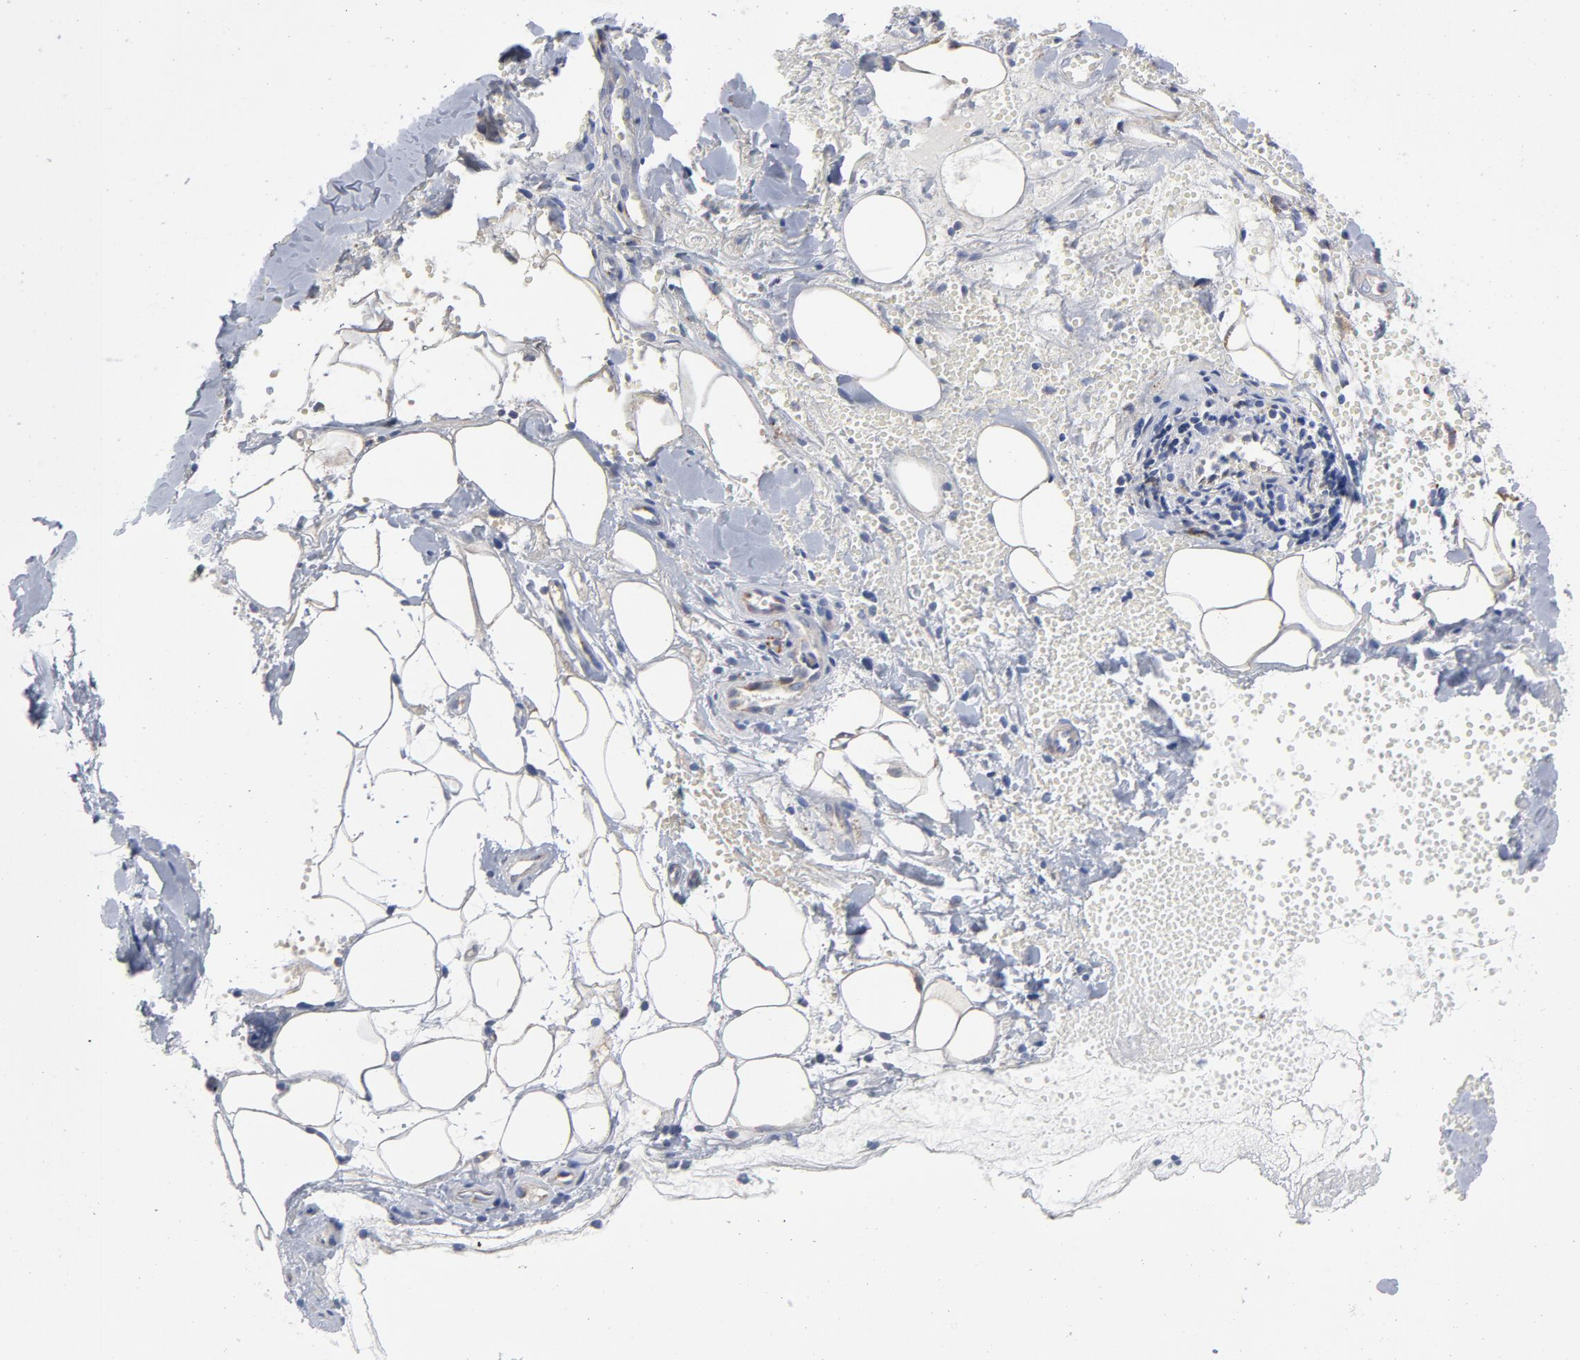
{"staining": {"intensity": "negative", "quantity": "none", "location": "none"}, "tissue": "skin cancer", "cell_type": "Tumor cells", "image_type": "cancer", "snomed": [{"axis": "morphology", "description": "Basal cell carcinoma"}, {"axis": "topography", "description": "Skin"}], "caption": "Human basal cell carcinoma (skin) stained for a protein using immunohistochemistry reveals no expression in tumor cells.", "gene": "RAPGEF3", "patient": {"sex": "male", "age": 84}}